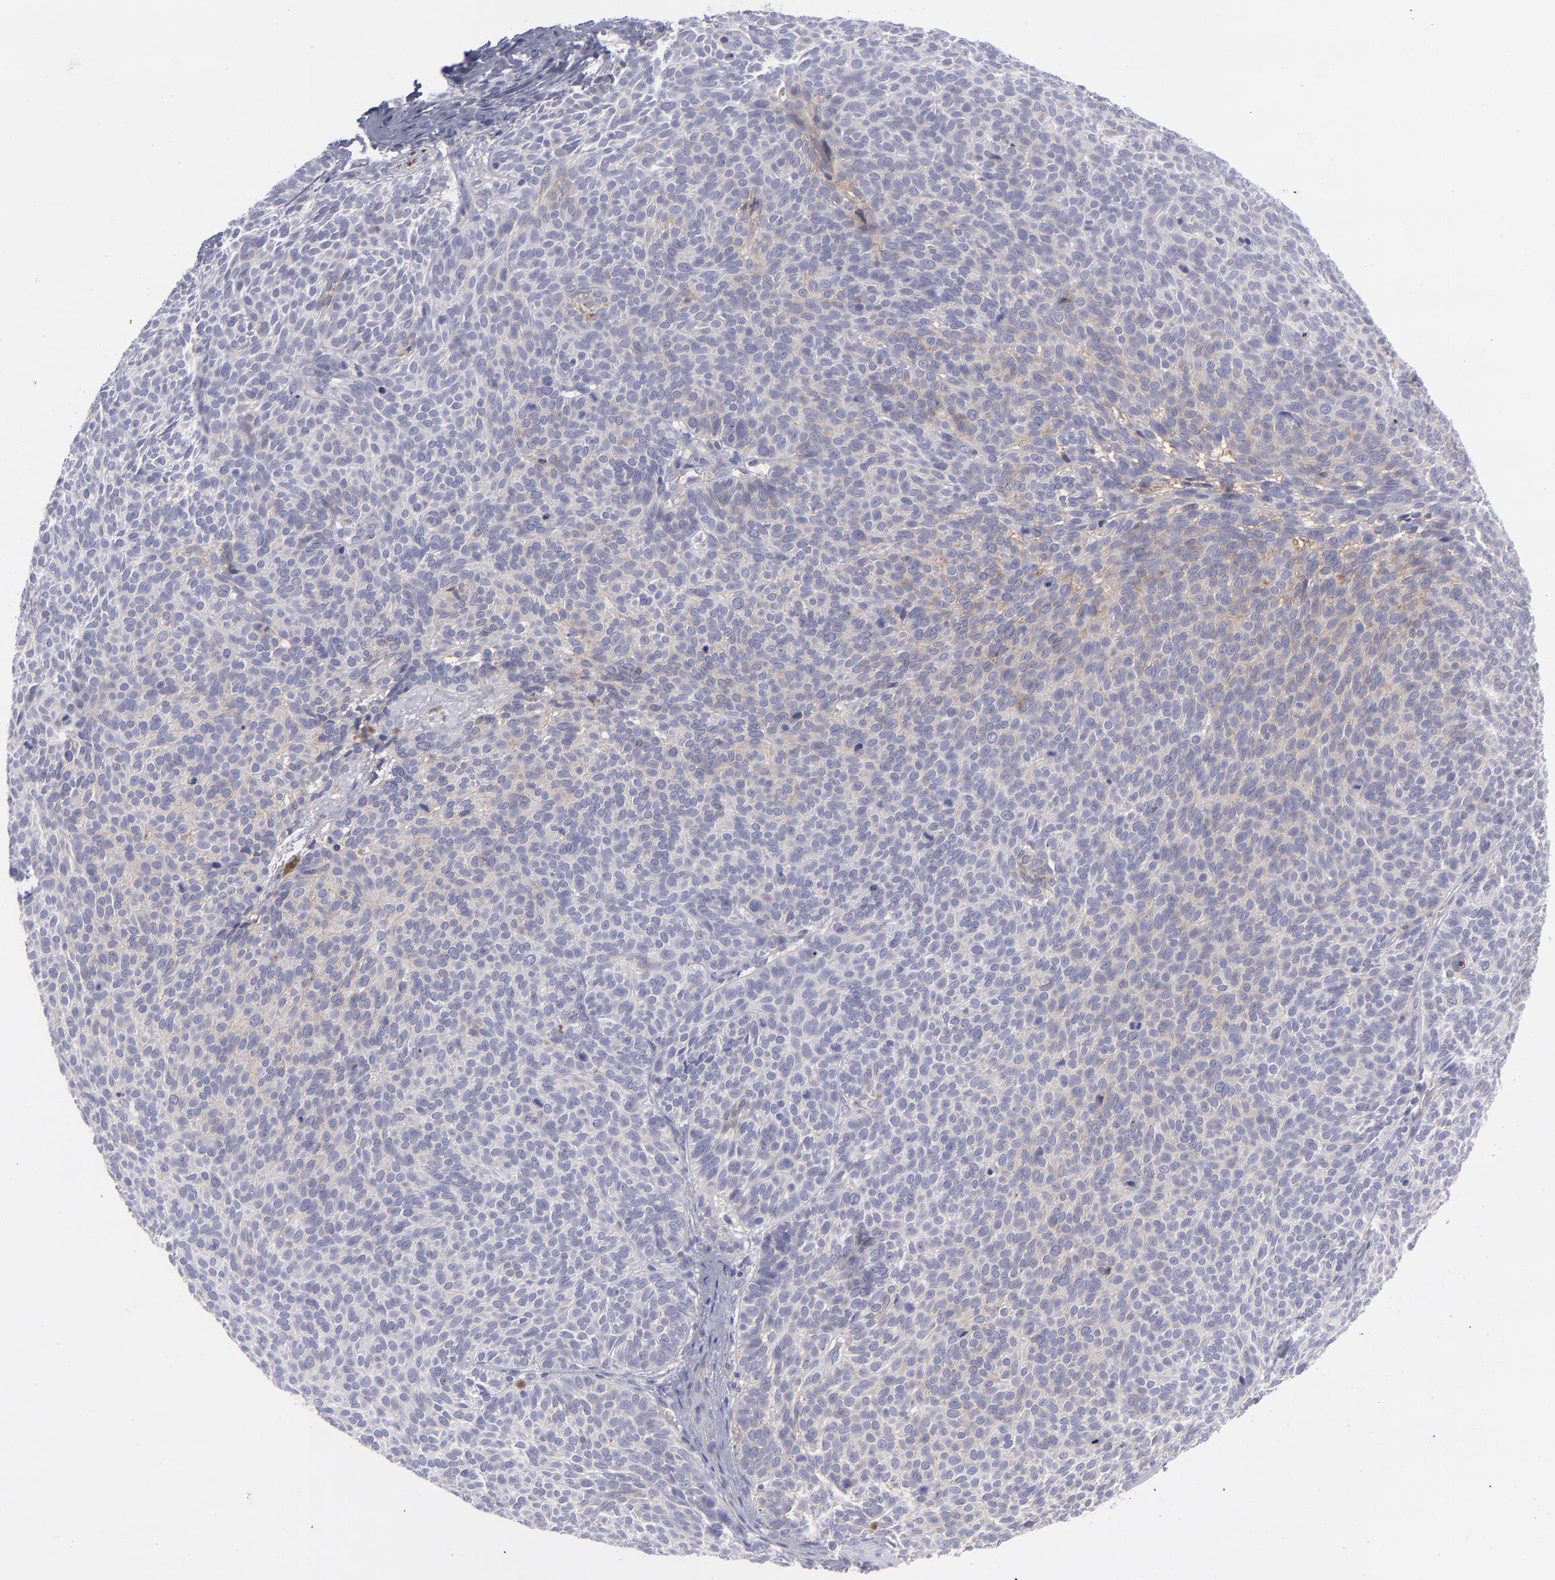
{"staining": {"intensity": "weak", "quantity": "<25%", "location": "cytoplasmic/membranous"}, "tissue": "skin cancer", "cell_type": "Tumor cells", "image_type": "cancer", "snomed": [{"axis": "morphology", "description": "Basal cell carcinoma"}, {"axis": "topography", "description": "Skin"}], "caption": "Tumor cells show no significant protein staining in basal cell carcinoma (skin).", "gene": "BSG", "patient": {"sex": "male", "age": 63}}